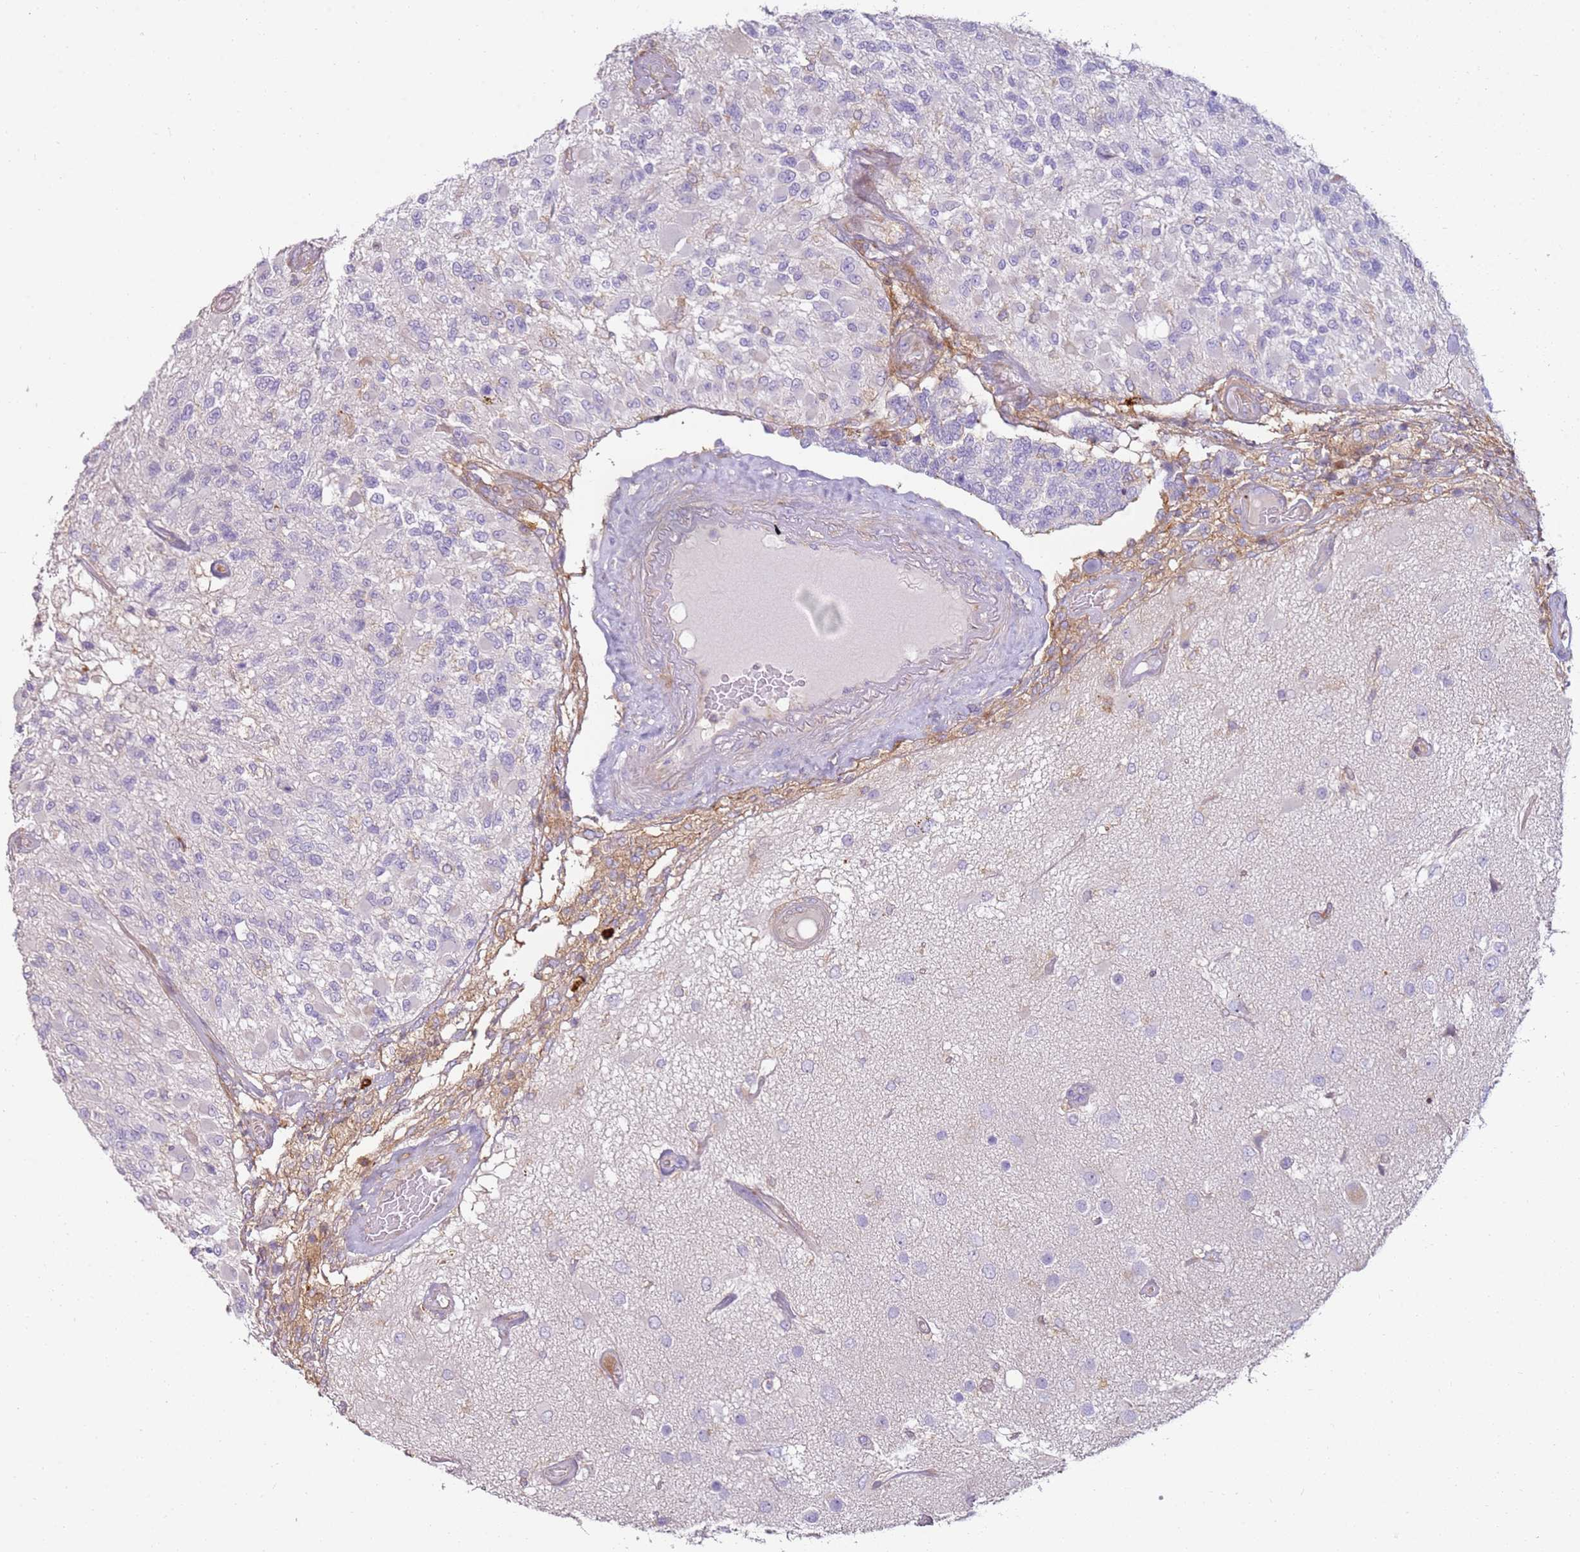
{"staining": {"intensity": "negative", "quantity": "none", "location": "none"}, "tissue": "glioma", "cell_type": "Tumor cells", "image_type": "cancer", "snomed": [{"axis": "morphology", "description": "Glioma, malignant, High grade"}, {"axis": "morphology", "description": "Glioblastoma, NOS"}, {"axis": "topography", "description": "Brain"}], "caption": "There is no significant staining in tumor cells of high-grade glioma (malignant).", "gene": "FPR1", "patient": {"sex": "male", "age": 60}}